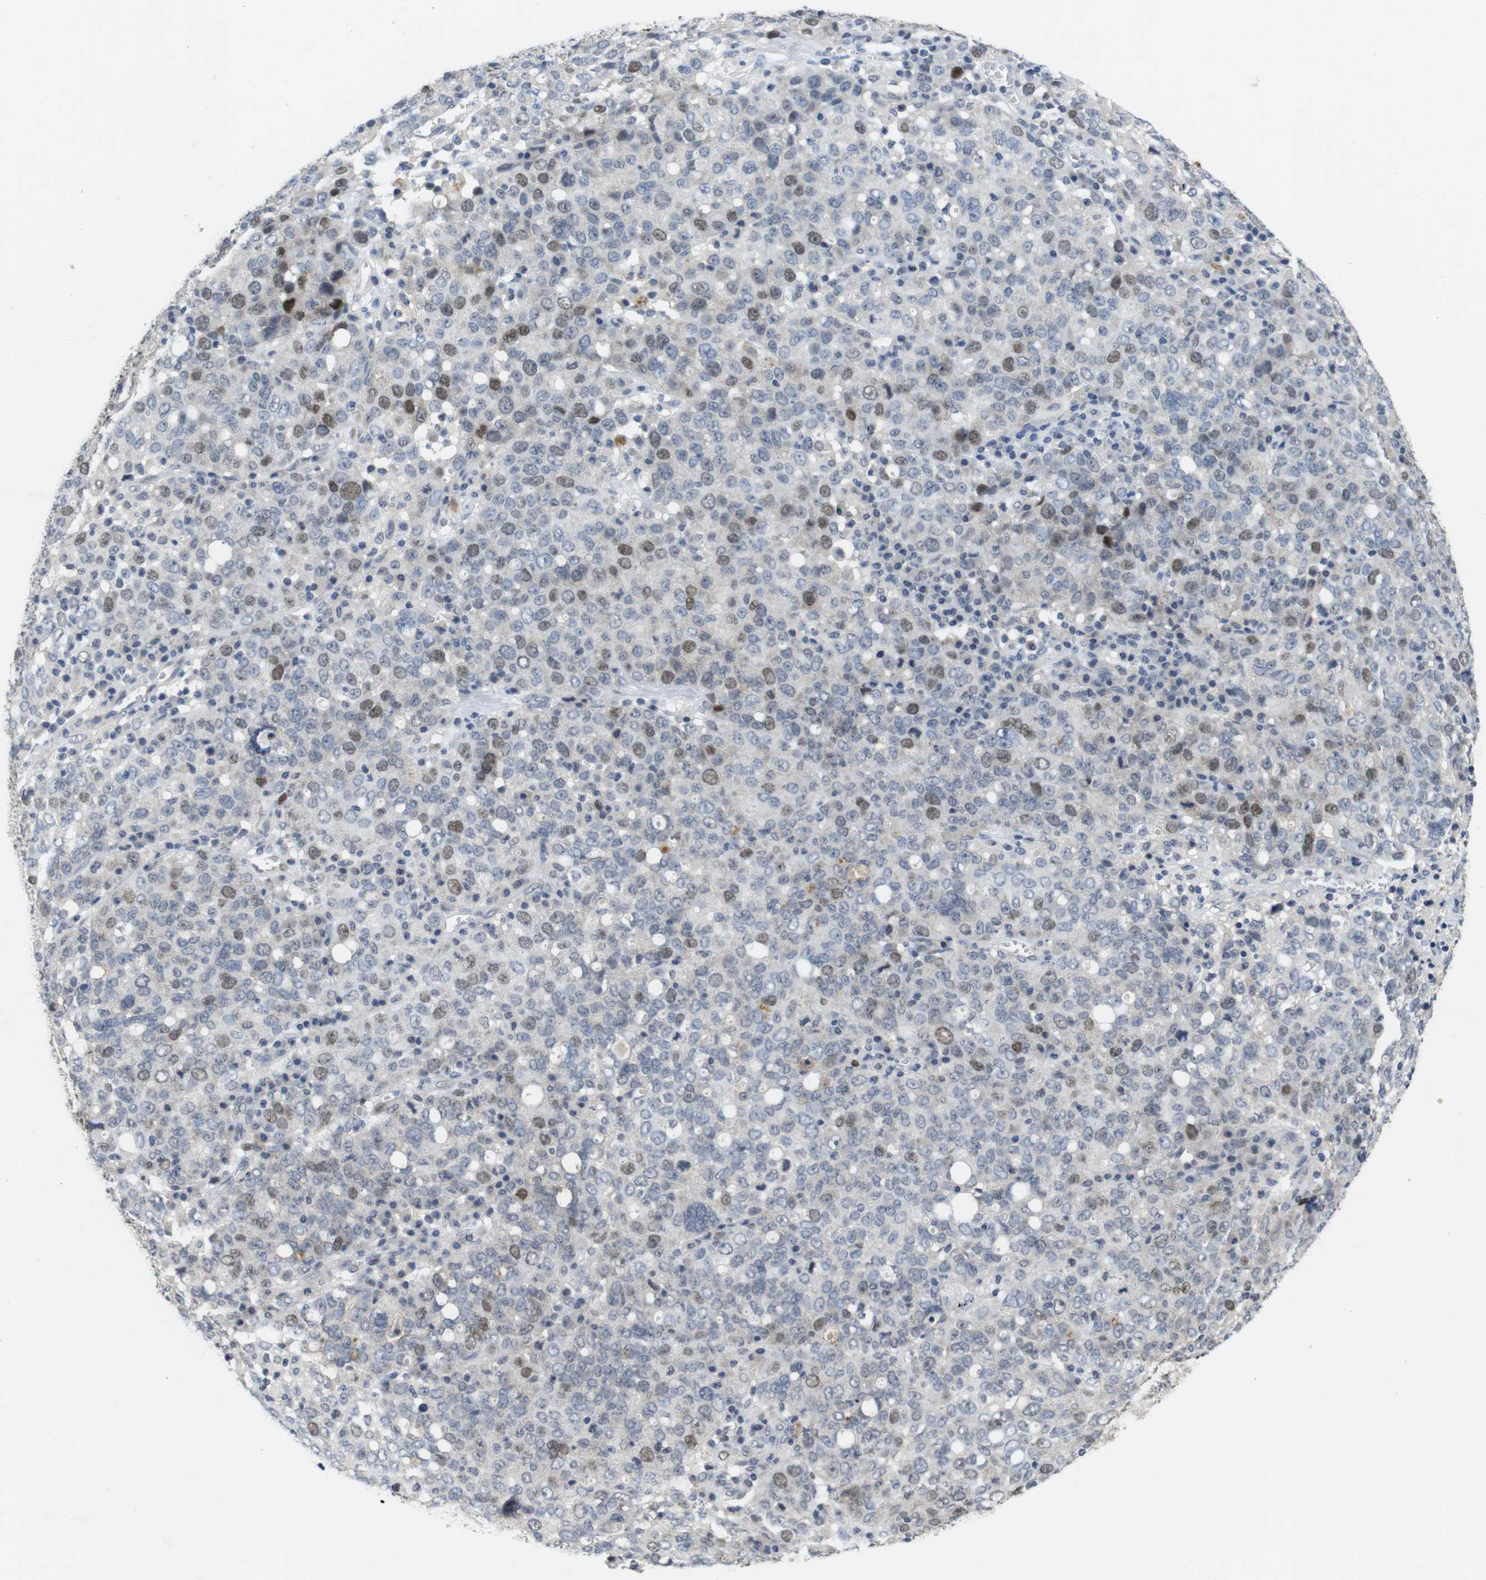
{"staining": {"intensity": "moderate", "quantity": "25%-75%", "location": "nuclear"}, "tissue": "ovarian cancer", "cell_type": "Tumor cells", "image_type": "cancer", "snomed": [{"axis": "morphology", "description": "Carcinoma, endometroid"}, {"axis": "topography", "description": "Ovary"}], "caption": "Tumor cells demonstrate medium levels of moderate nuclear expression in about 25%-75% of cells in ovarian cancer. (IHC, brightfield microscopy, high magnification).", "gene": "SKP2", "patient": {"sex": "female", "age": 62}}